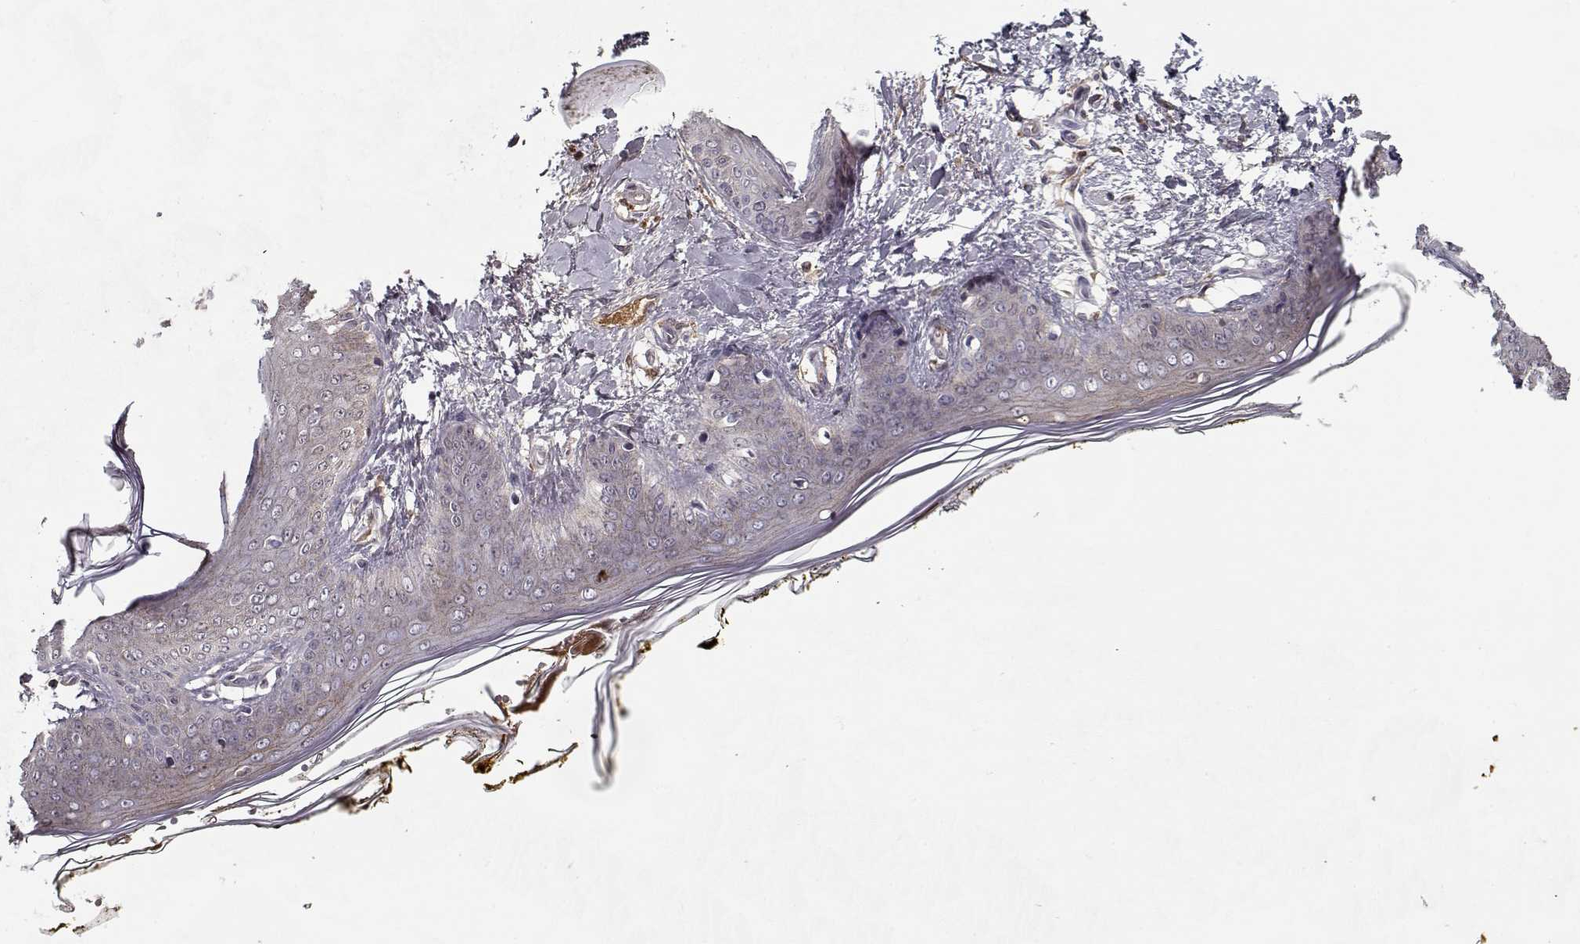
{"staining": {"intensity": "negative", "quantity": "none", "location": "none"}, "tissue": "skin", "cell_type": "Fibroblasts", "image_type": "normal", "snomed": [{"axis": "morphology", "description": "Normal tissue, NOS"}, {"axis": "topography", "description": "Skin"}], "caption": "Immunohistochemistry (IHC) photomicrograph of normal skin stained for a protein (brown), which exhibits no positivity in fibroblasts.", "gene": "AFM", "patient": {"sex": "female", "age": 34}}